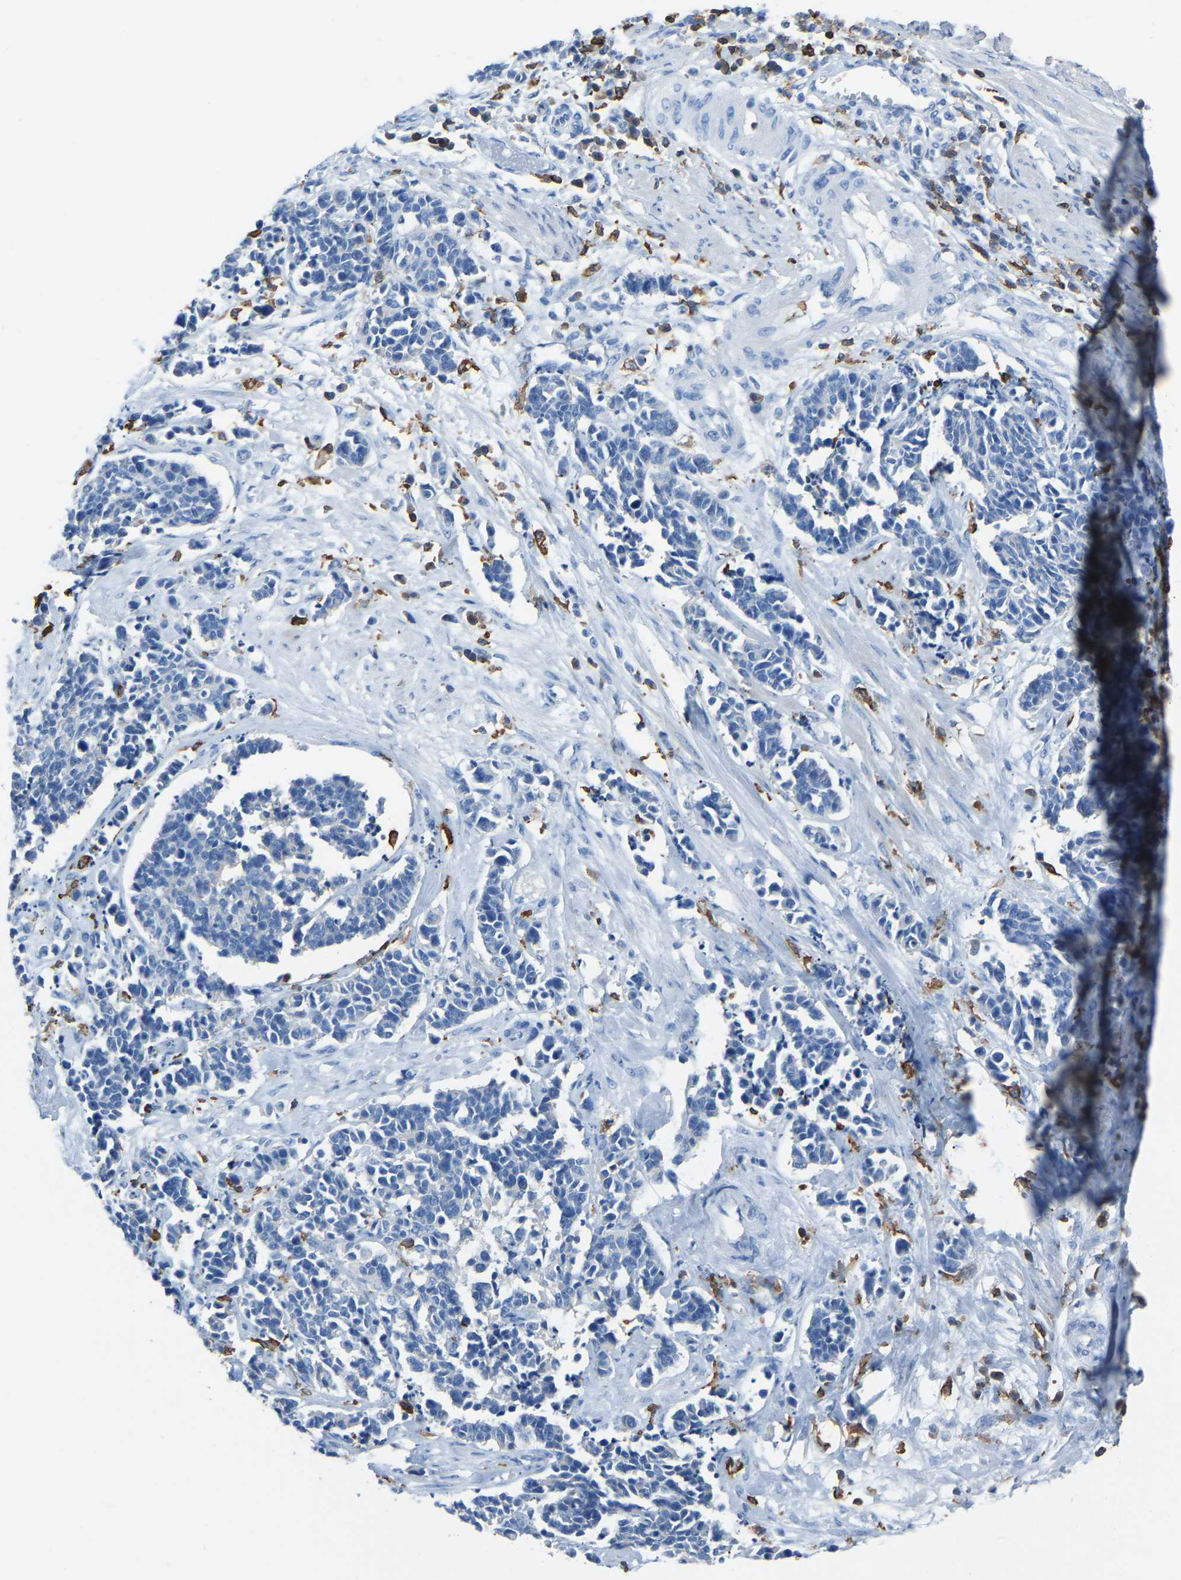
{"staining": {"intensity": "negative", "quantity": "none", "location": "none"}, "tissue": "cervical cancer", "cell_type": "Tumor cells", "image_type": "cancer", "snomed": [{"axis": "morphology", "description": "Squamous cell carcinoma, NOS"}, {"axis": "topography", "description": "Cervix"}], "caption": "This is an immunohistochemistry (IHC) micrograph of human squamous cell carcinoma (cervical). There is no expression in tumor cells.", "gene": "LSP1", "patient": {"sex": "female", "age": 35}}